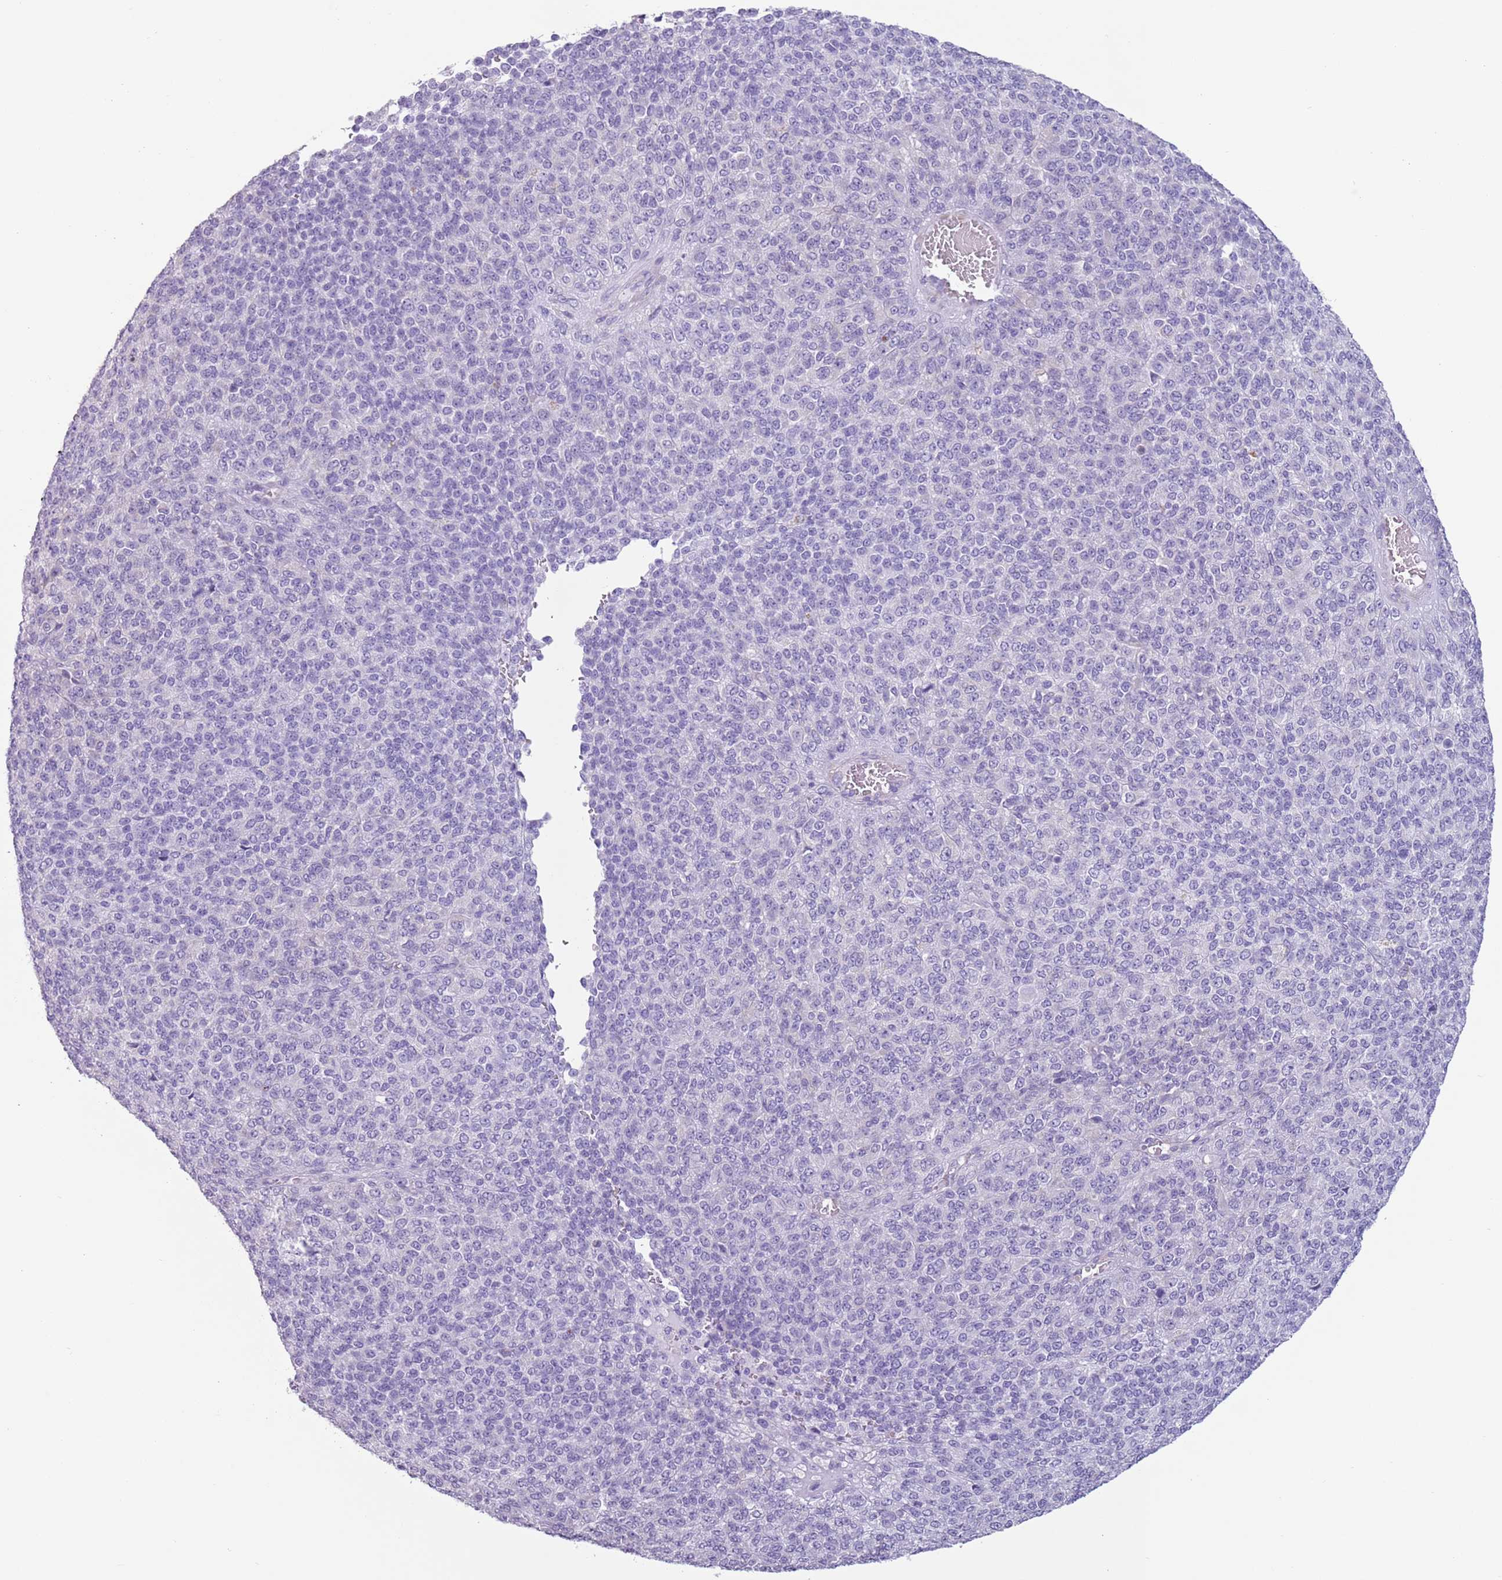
{"staining": {"intensity": "negative", "quantity": "none", "location": "none"}, "tissue": "melanoma", "cell_type": "Tumor cells", "image_type": "cancer", "snomed": [{"axis": "morphology", "description": "Malignant melanoma, Metastatic site"}, {"axis": "topography", "description": "Brain"}], "caption": "Tumor cells show no significant protein expression in melanoma. (Stains: DAB immunohistochemistry with hematoxylin counter stain, Microscopy: brightfield microscopy at high magnification).", "gene": "HYOU1", "patient": {"sex": "female", "age": 56}}